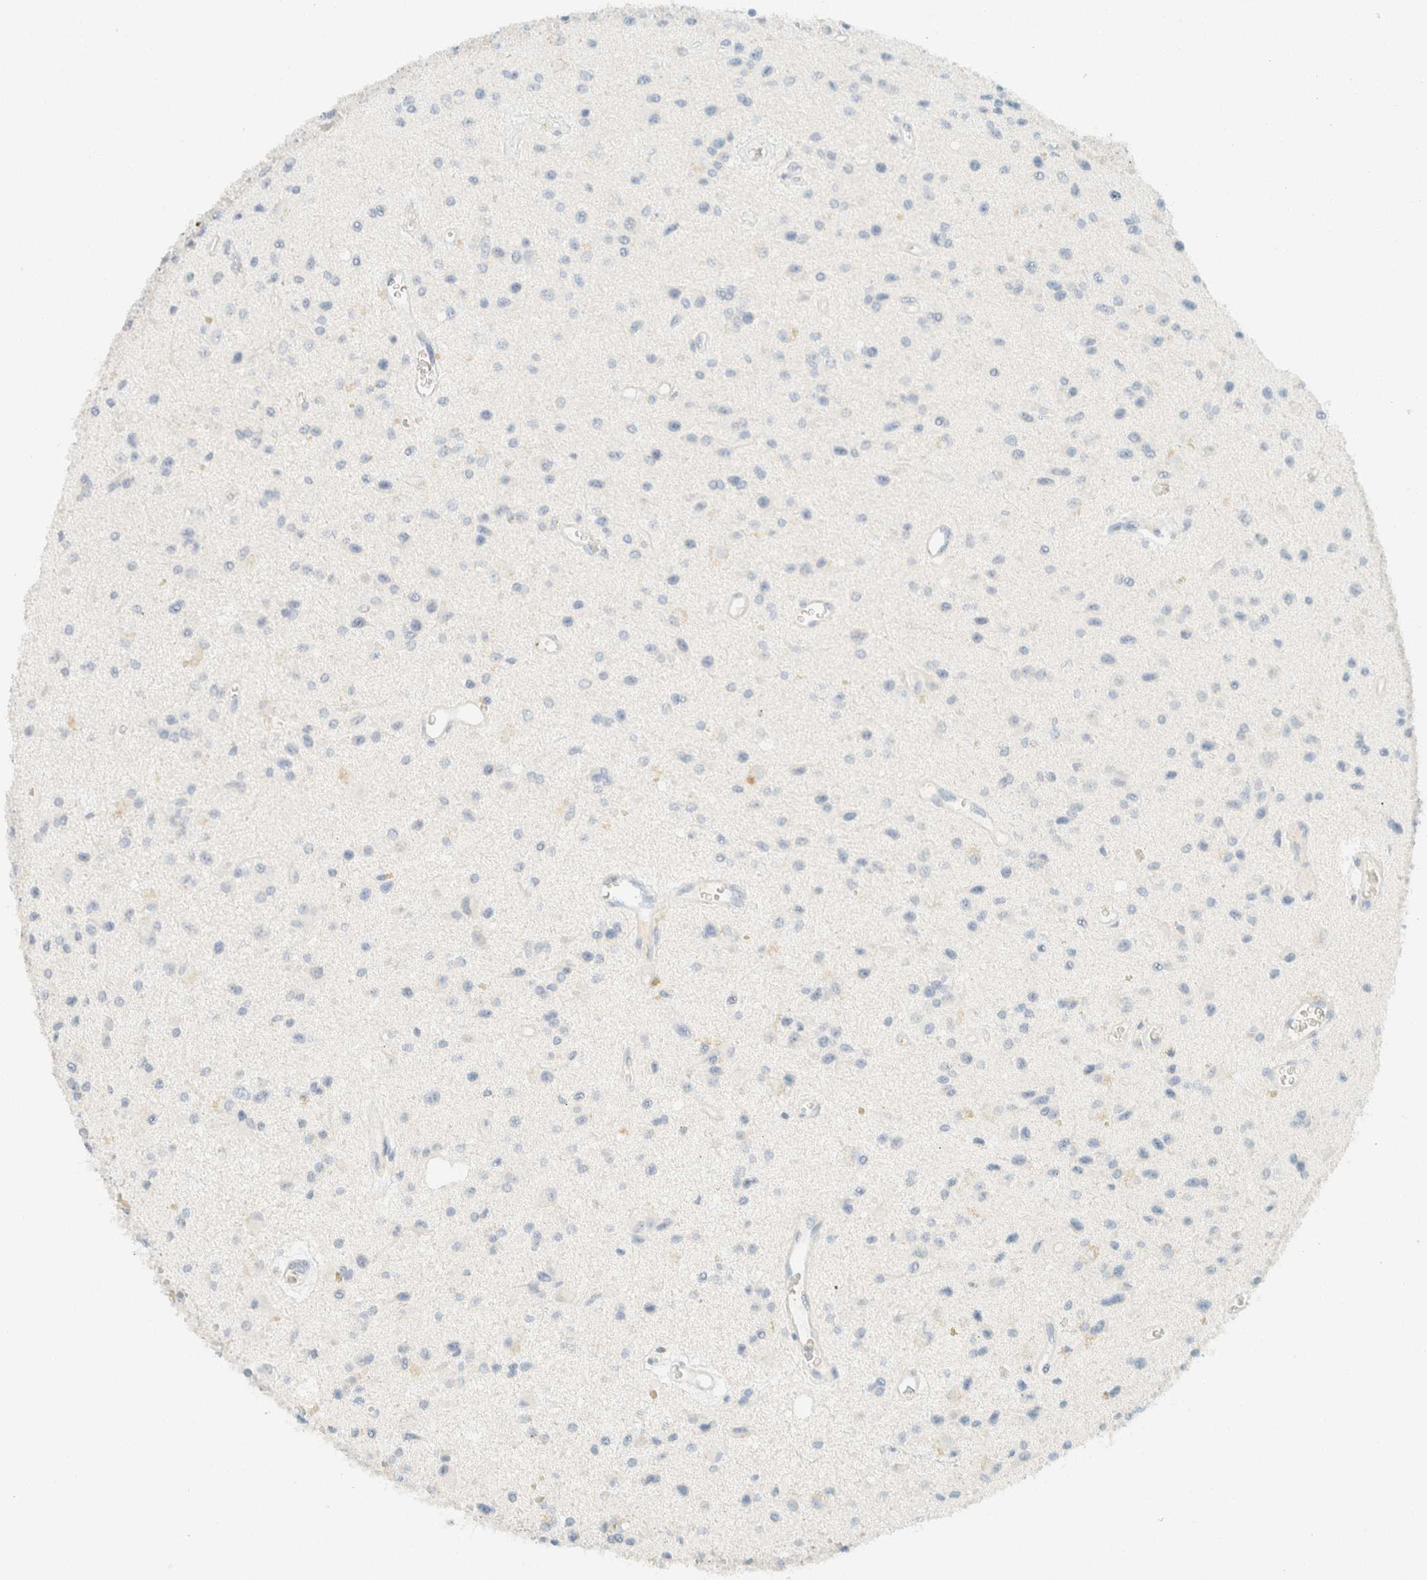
{"staining": {"intensity": "negative", "quantity": "none", "location": "none"}, "tissue": "glioma", "cell_type": "Tumor cells", "image_type": "cancer", "snomed": [{"axis": "morphology", "description": "Glioma, malignant, Low grade"}, {"axis": "topography", "description": "Brain"}], "caption": "Histopathology image shows no significant protein positivity in tumor cells of malignant glioma (low-grade).", "gene": "GPA33", "patient": {"sex": "male", "age": 58}}